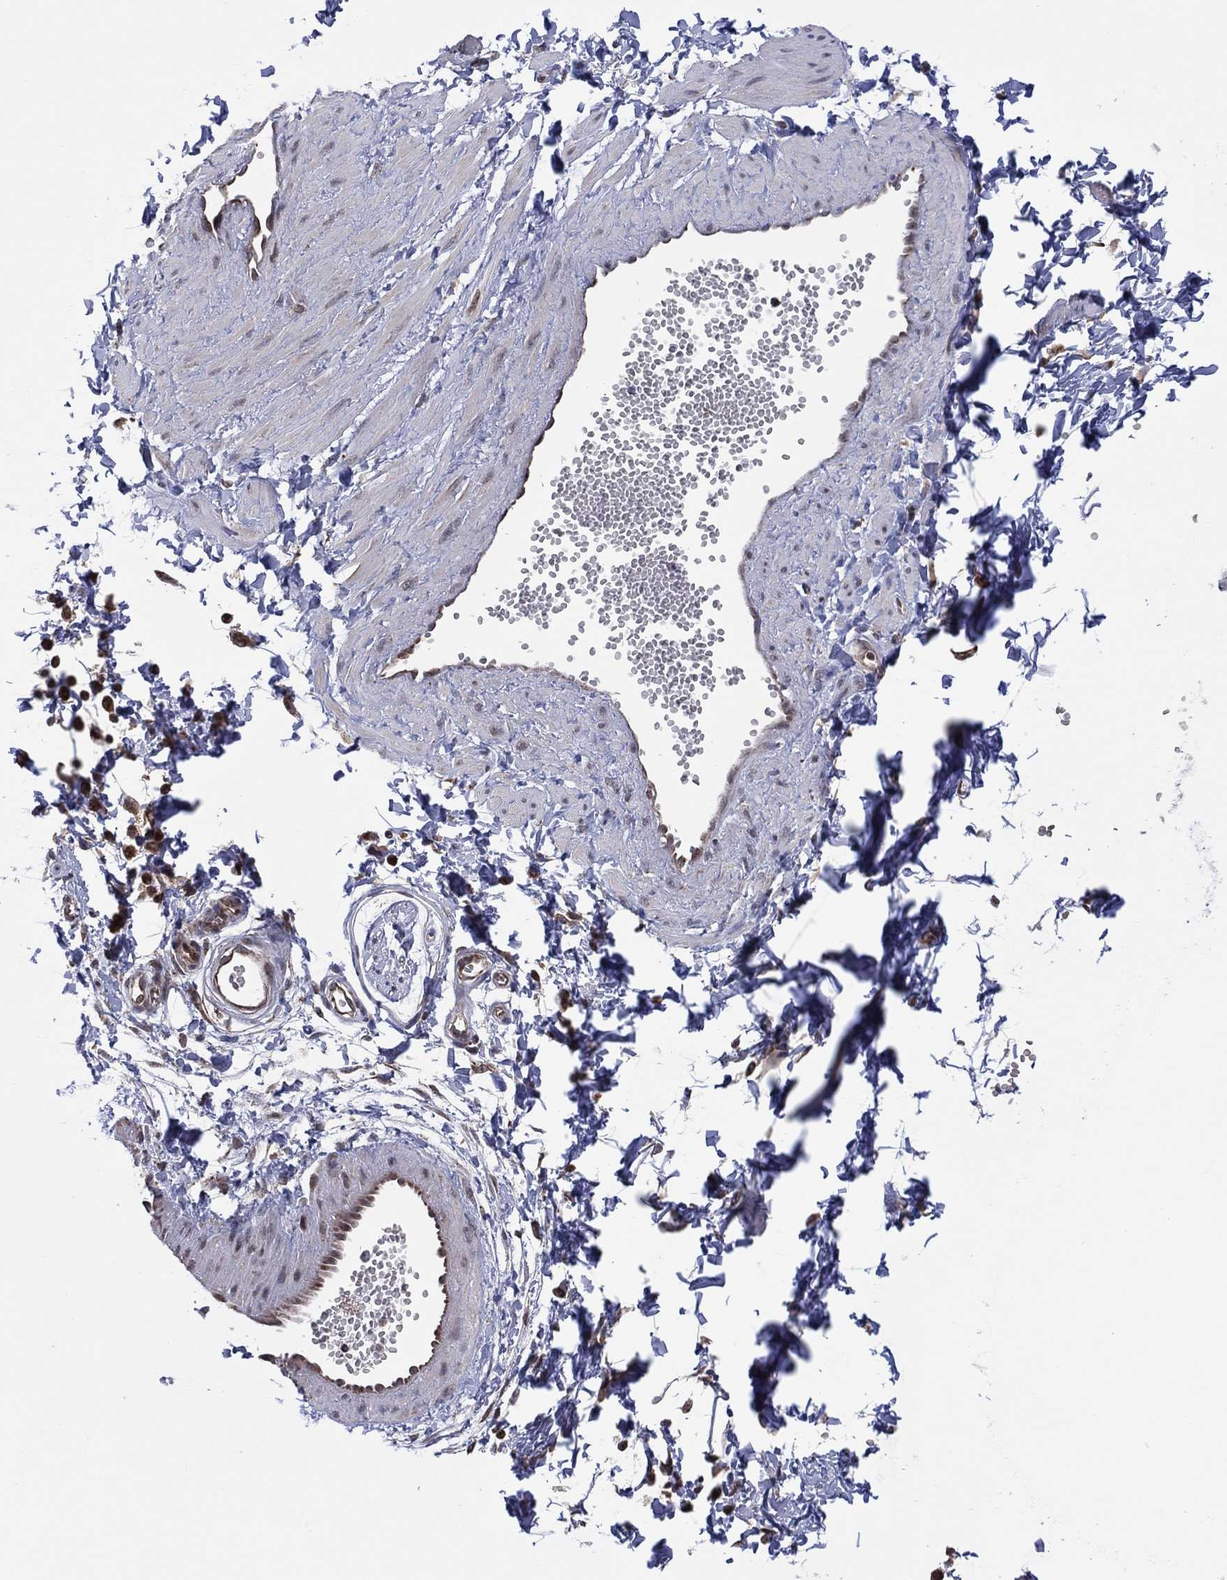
{"staining": {"intensity": "negative", "quantity": "none", "location": "none"}, "tissue": "adipose tissue", "cell_type": "Adipocytes", "image_type": "normal", "snomed": [{"axis": "morphology", "description": "Normal tissue, NOS"}, {"axis": "topography", "description": "Smooth muscle"}, {"axis": "topography", "description": "Peripheral nerve tissue"}], "caption": "IHC of benign adipose tissue exhibits no staining in adipocytes.", "gene": "PIDD1", "patient": {"sex": "male", "age": 22}}